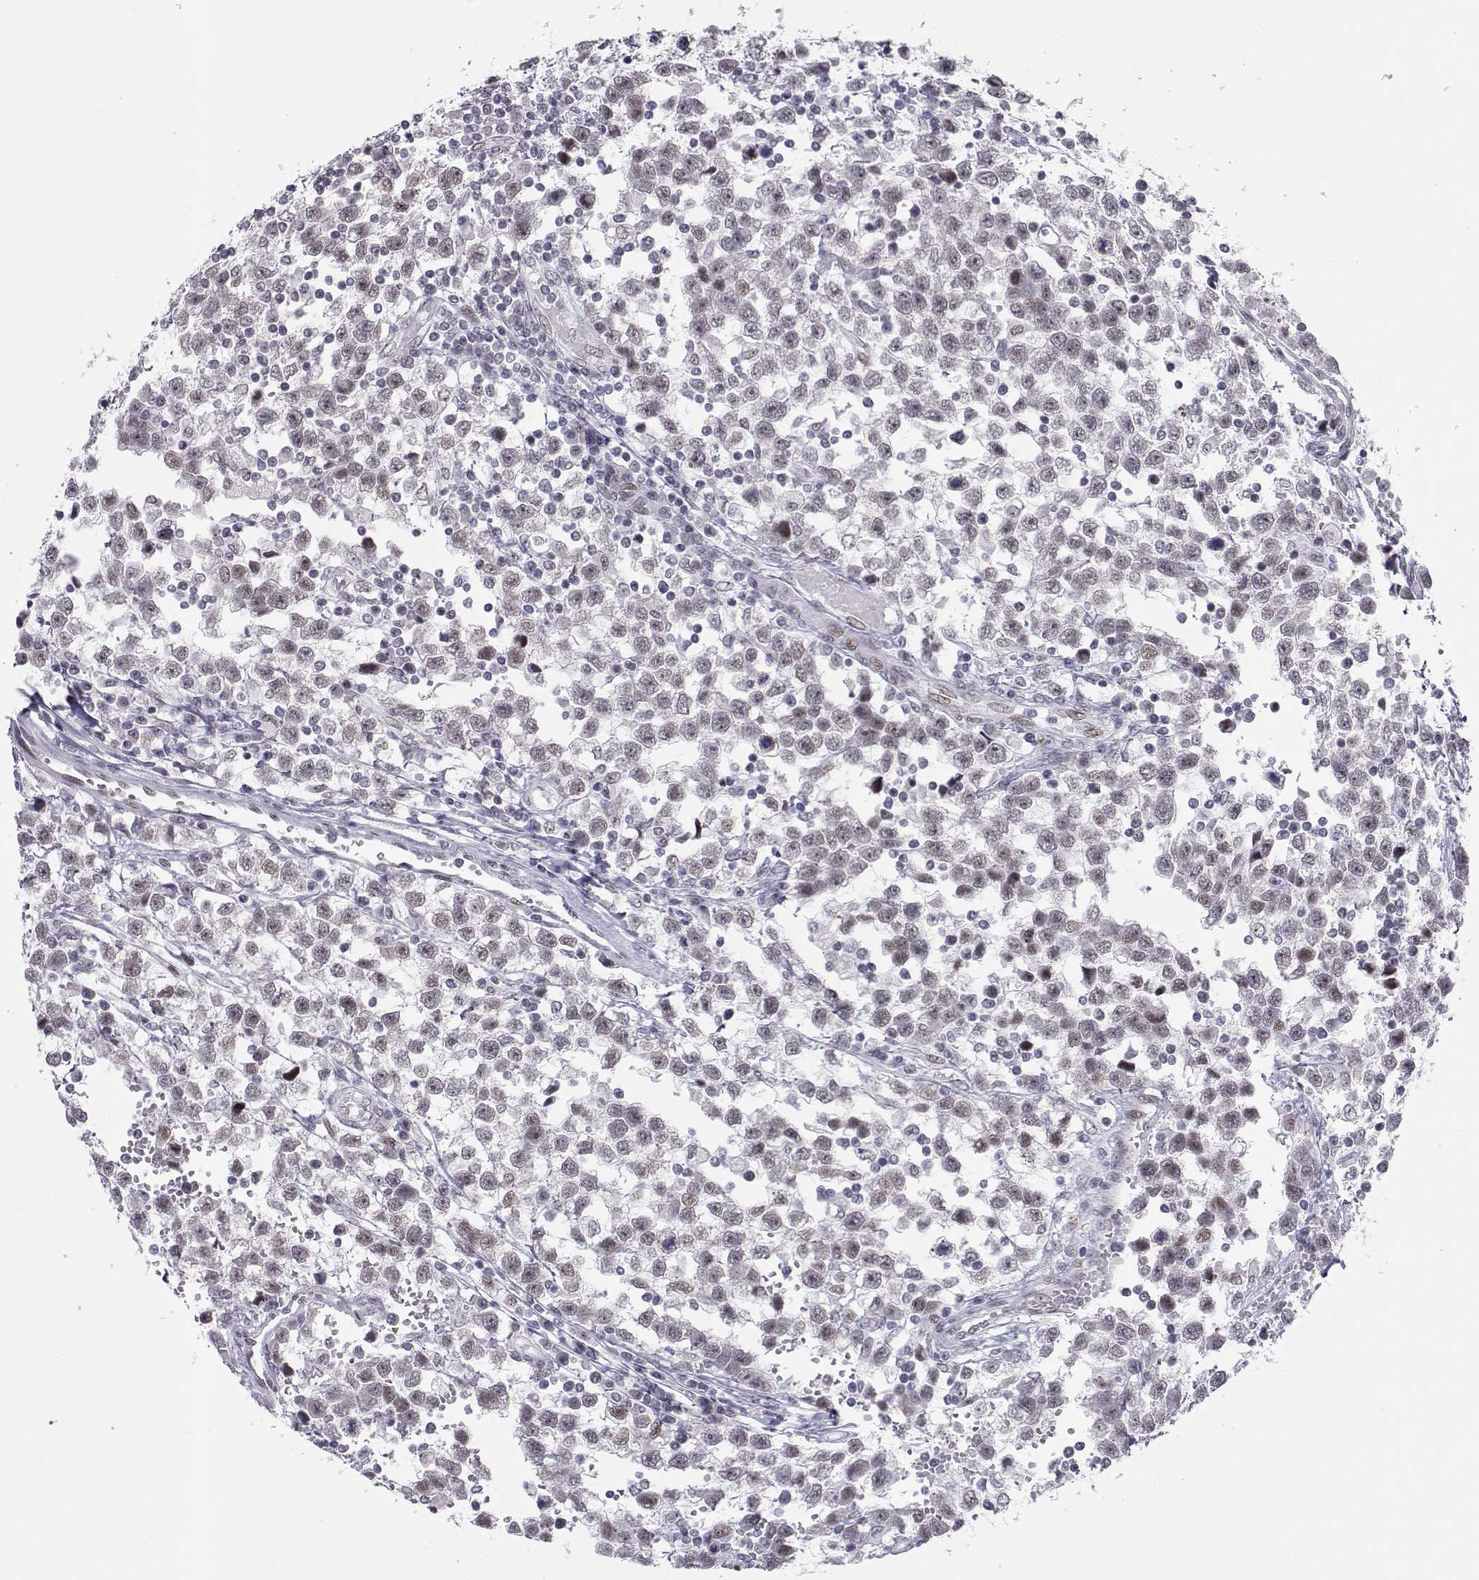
{"staining": {"intensity": "negative", "quantity": "none", "location": "none"}, "tissue": "testis cancer", "cell_type": "Tumor cells", "image_type": "cancer", "snomed": [{"axis": "morphology", "description": "Seminoma, NOS"}, {"axis": "topography", "description": "Testis"}], "caption": "Histopathology image shows no protein staining in tumor cells of testis cancer tissue.", "gene": "SIX6", "patient": {"sex": "male", "age": 34}}